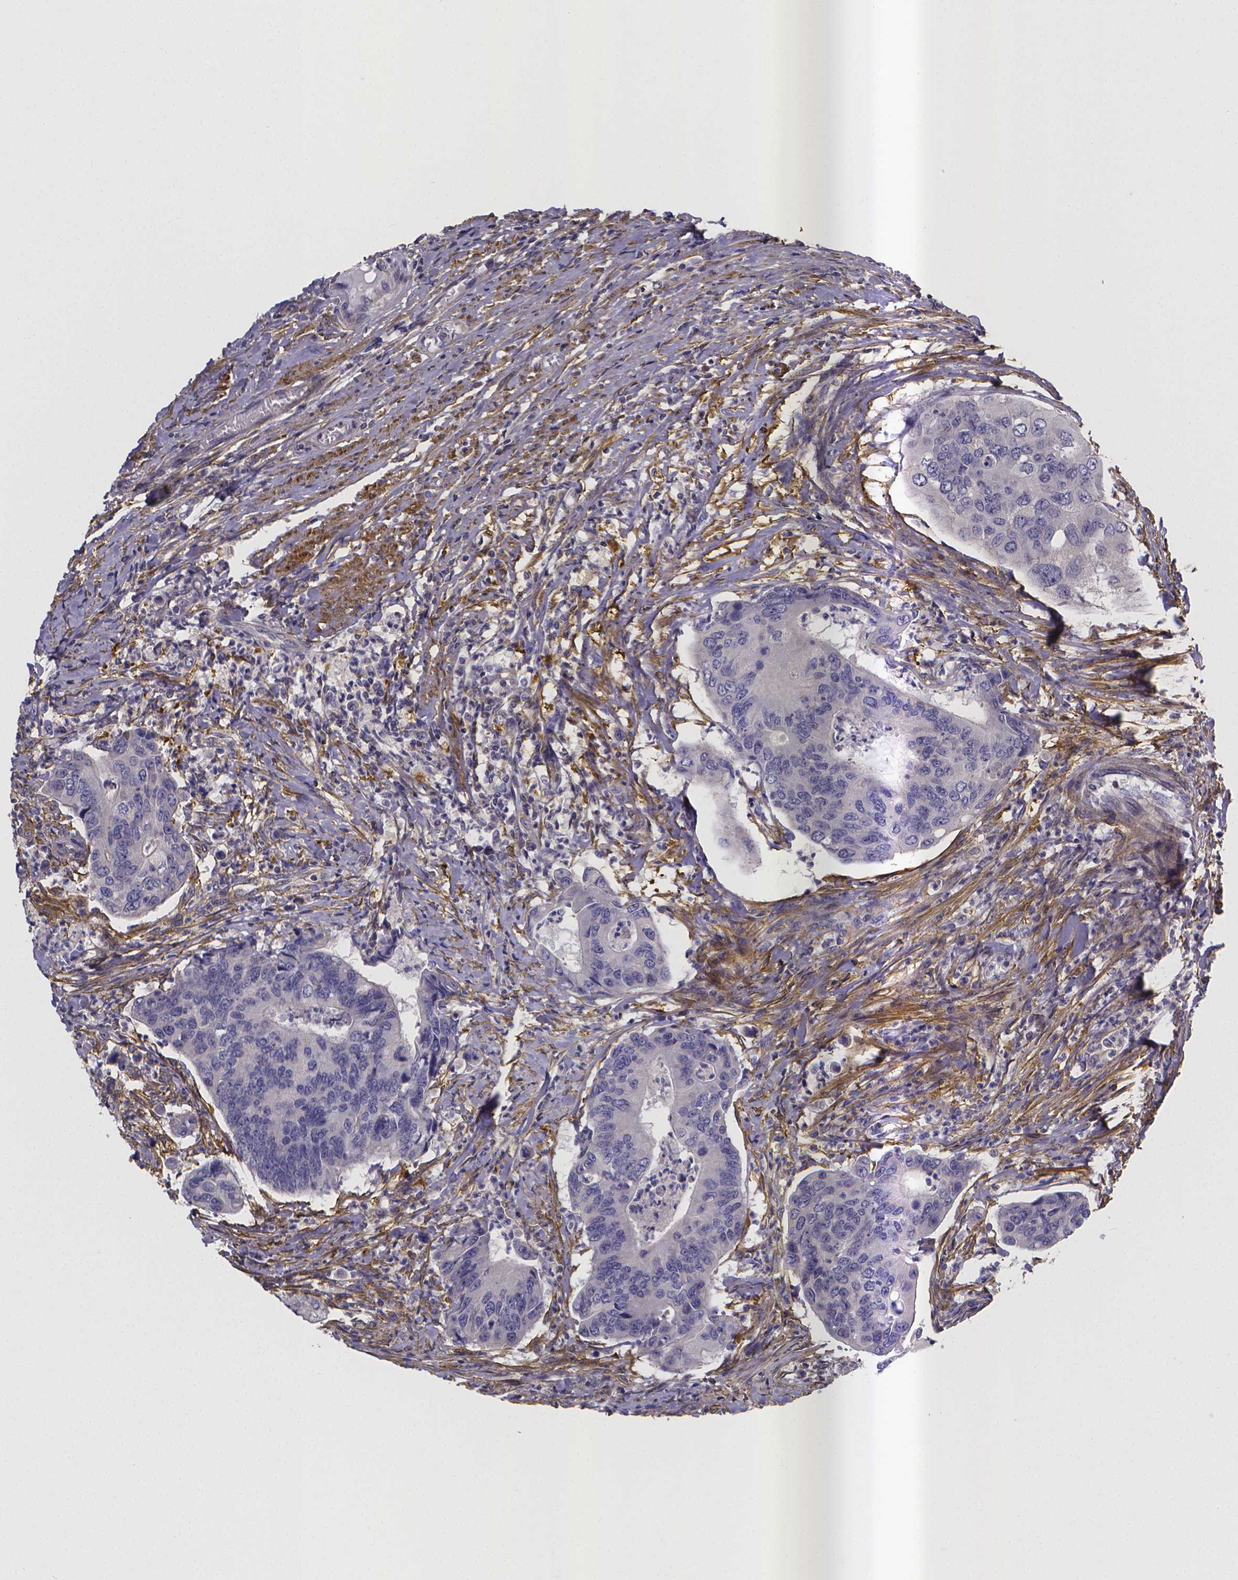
{"staining": {"intensity": "negative", "quantity": "none", "location": "none"}, "tissue": "colorectal cancer", "cell_type": "Tumor cells", "image_type": "cancer", "snomed": [{"axis": "morphology", "description": "Adenocarcinoma, NOS"}, {"axis": "topography", "description": "Colon"}], "caption": "A high-resolution image shows immunohistochemistry (IHC) staining of colorectal cancer, which exhibits no significant staining in tumor cells.", "gene": "RERG", "patient": {"sex": "female", "age": 67}}